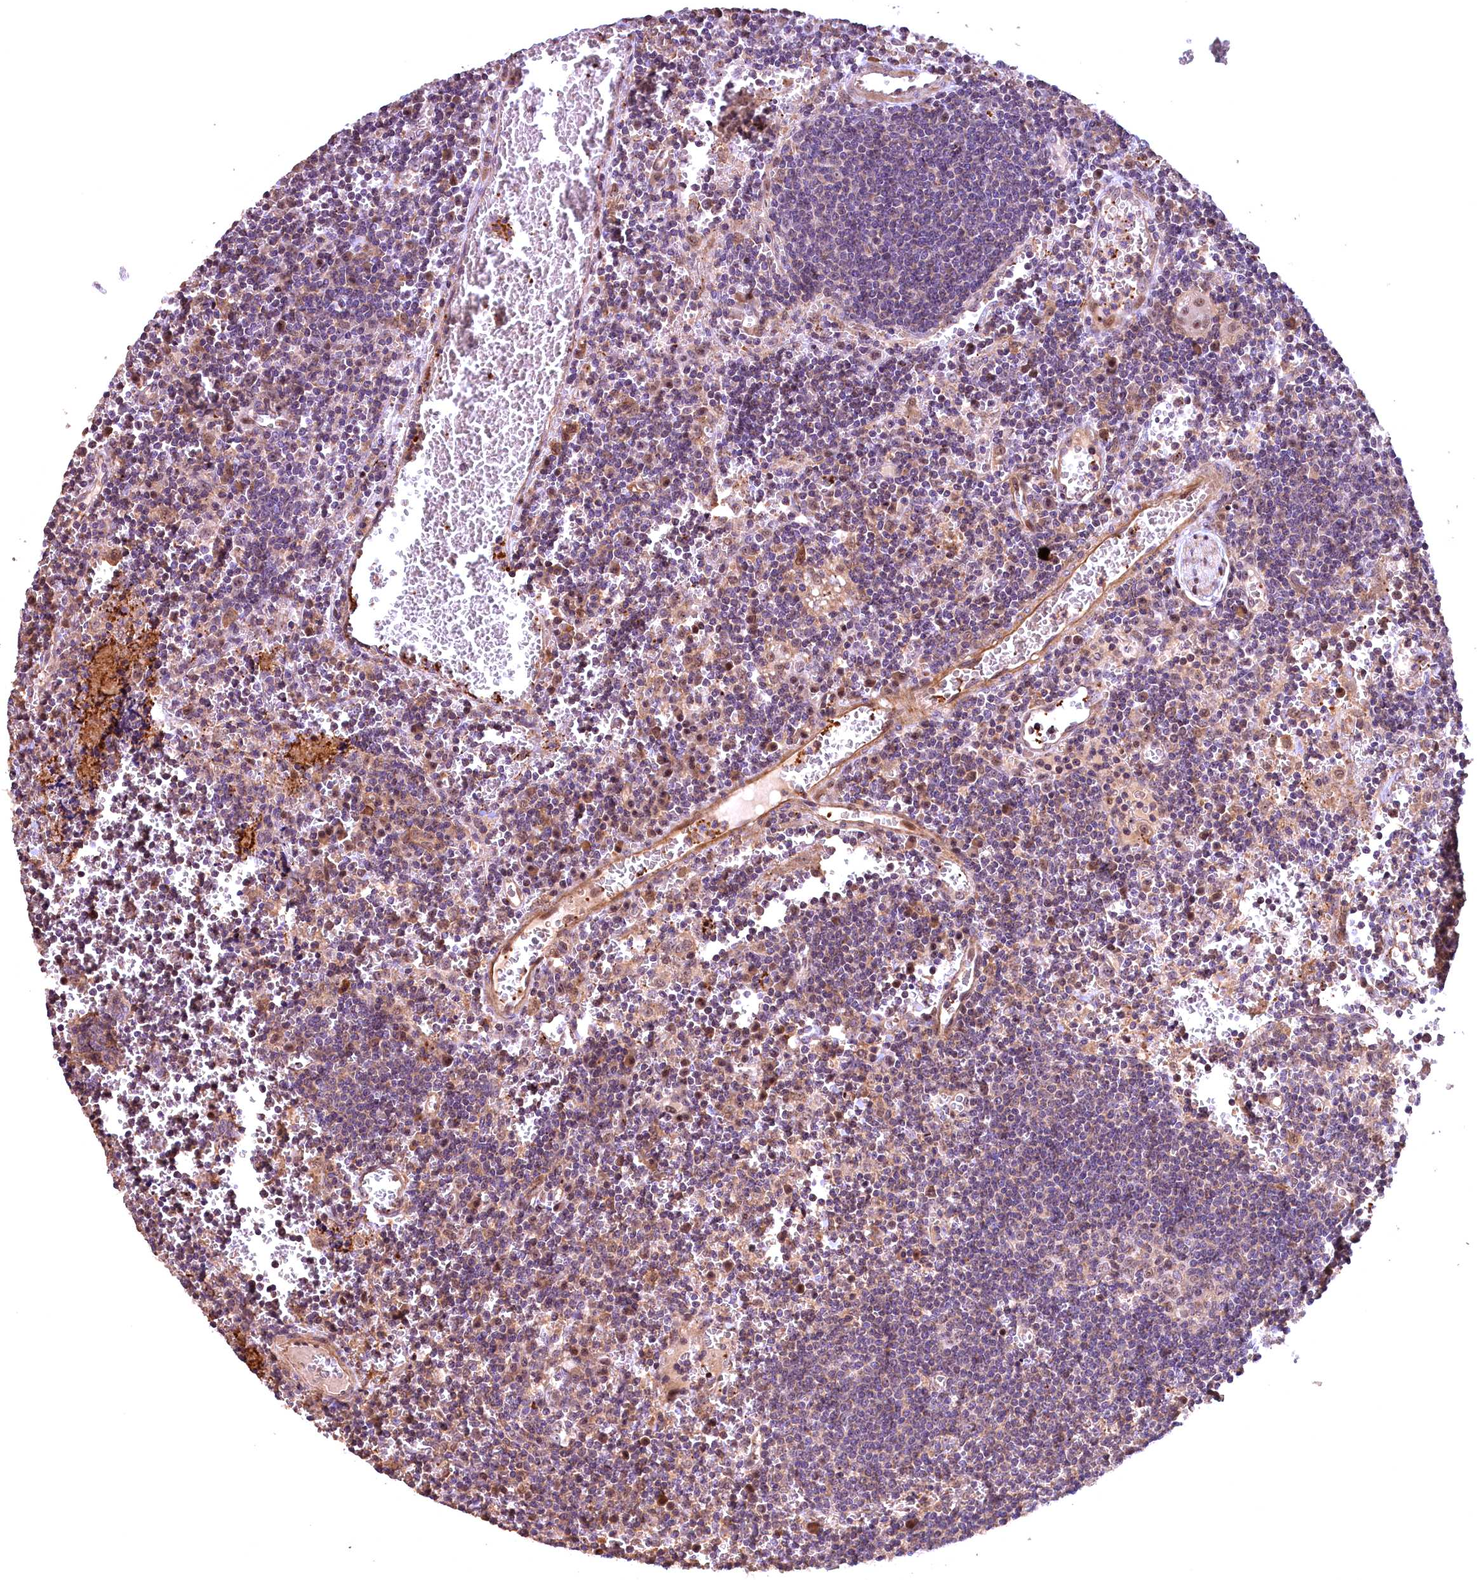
{"staining": {"intensity": "weak", "quantity": "25%-75%", "location": "nuclear"}, "tissue": "lymph node", "cell_type": "Germinal center cells", "image_type": "normal", "snomed": [{"axis": "morphology", "description": "Normal tissue, NOS"}, {"axis": "topography", "description": "Lymph node"}], "caption": "The micrograph demonstrates staining of normal lymph node, revealing weak nuclear protein expression (brown color) within germinal center cells. (Brightfield microscopy of DAB IHC at high magnification).", "gene": "FUZ", "patient": {"sex": "female", "age": 73}}